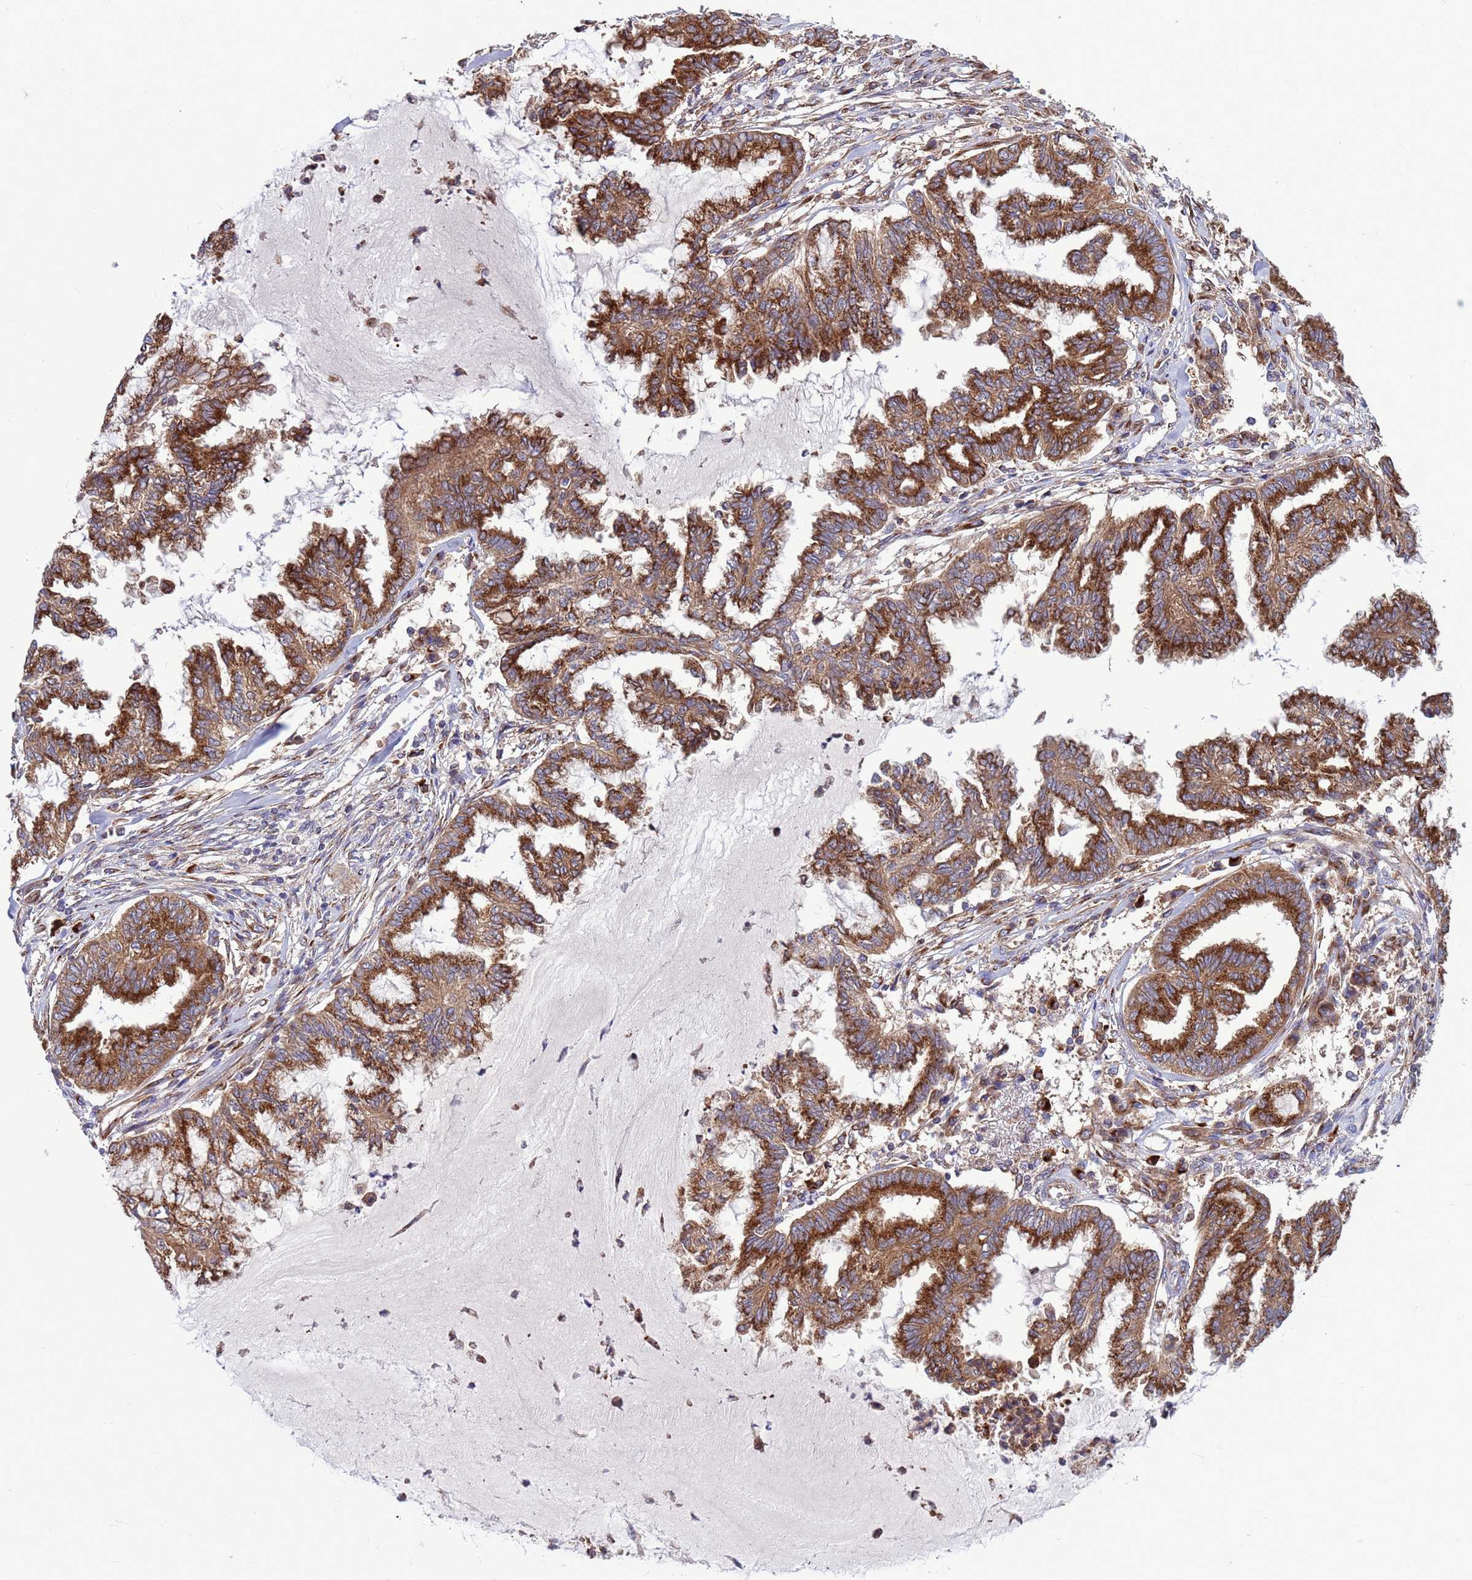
{"staining": {"intensity": "strong", "quantity": ">75%", "location": "cytoplasmic/membranous"}, "tissue": "endometrial cancer", "cell_type": "Tumor cells", "image_type": "cancer", "snomed": [{"axis": "morphology", "description": "Adenocarcinoma, NOS"}, {"axis": "topography", "description": "Endometrium"}], "caption": "Endometrial cancer (adenocarcinoma) stained with DAB immunohistochemistry (IHC) exhibits high levels of strong cytoplasmic/membranous staining in about >75% of tumor cells.", "gene": "ZC3HAV1", "patient": {"sex": "female", "age": 86}}